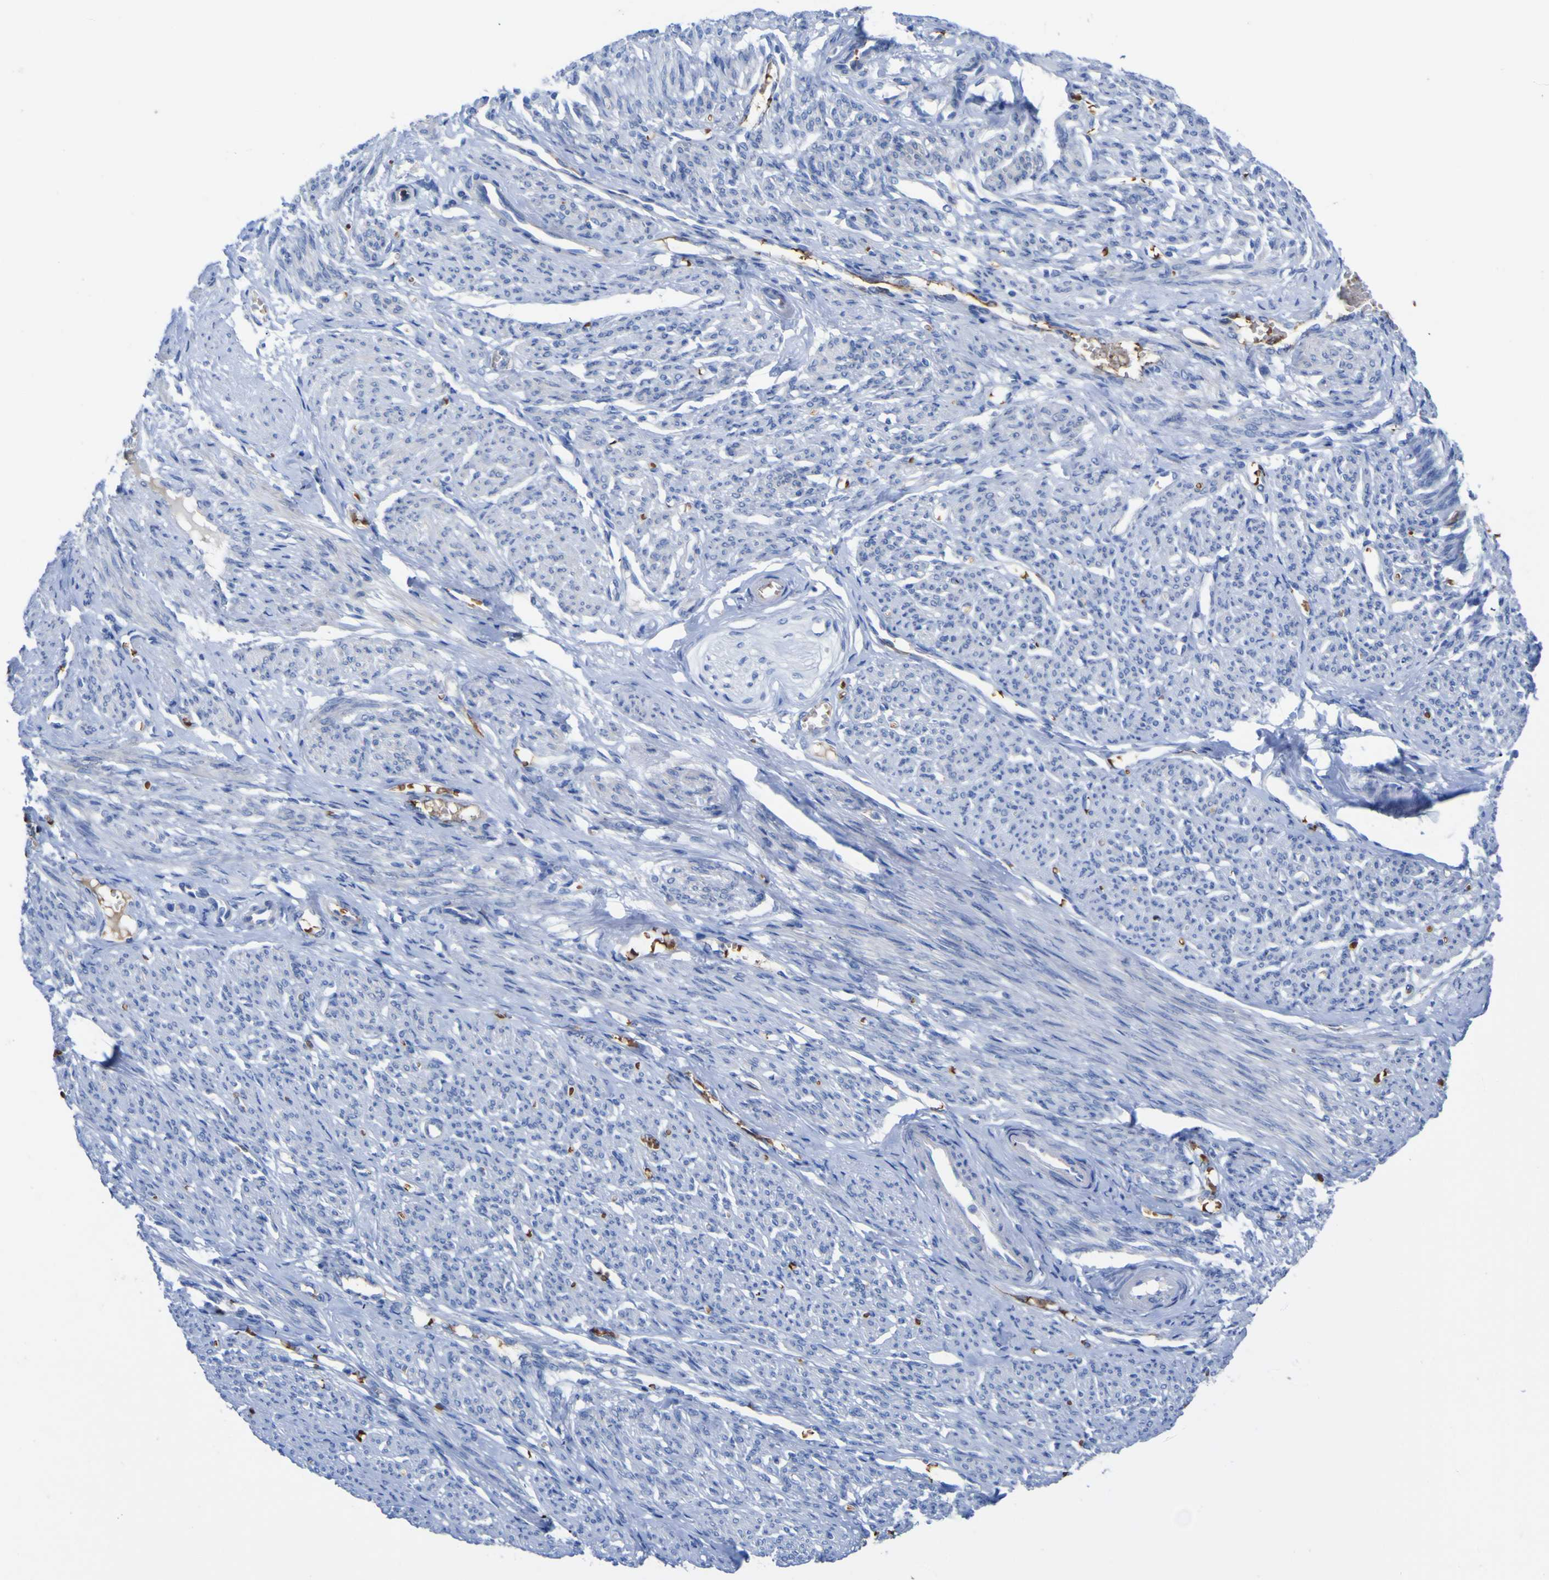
{"staining": {"intensity": "negative", "quantity": "none", "location": "none"}, "tissue": "smooth muscle", "cell_type": "Smooth muscle cells", "image_type": "normal", "snomed": [{"axis": "morphology", "description": "Normal tissue, NOS"}, {"axis": "topography", "description": "Smooth muscle"}], "caption": "Immunohistochemistry (IHC) photomicrograph of unremarkable smooth muscle stained for a protein (brown), which shows no staining in smooth muscle cells.", "gene": "GCM1", "patient": {"sex": "female", "age": 65}}